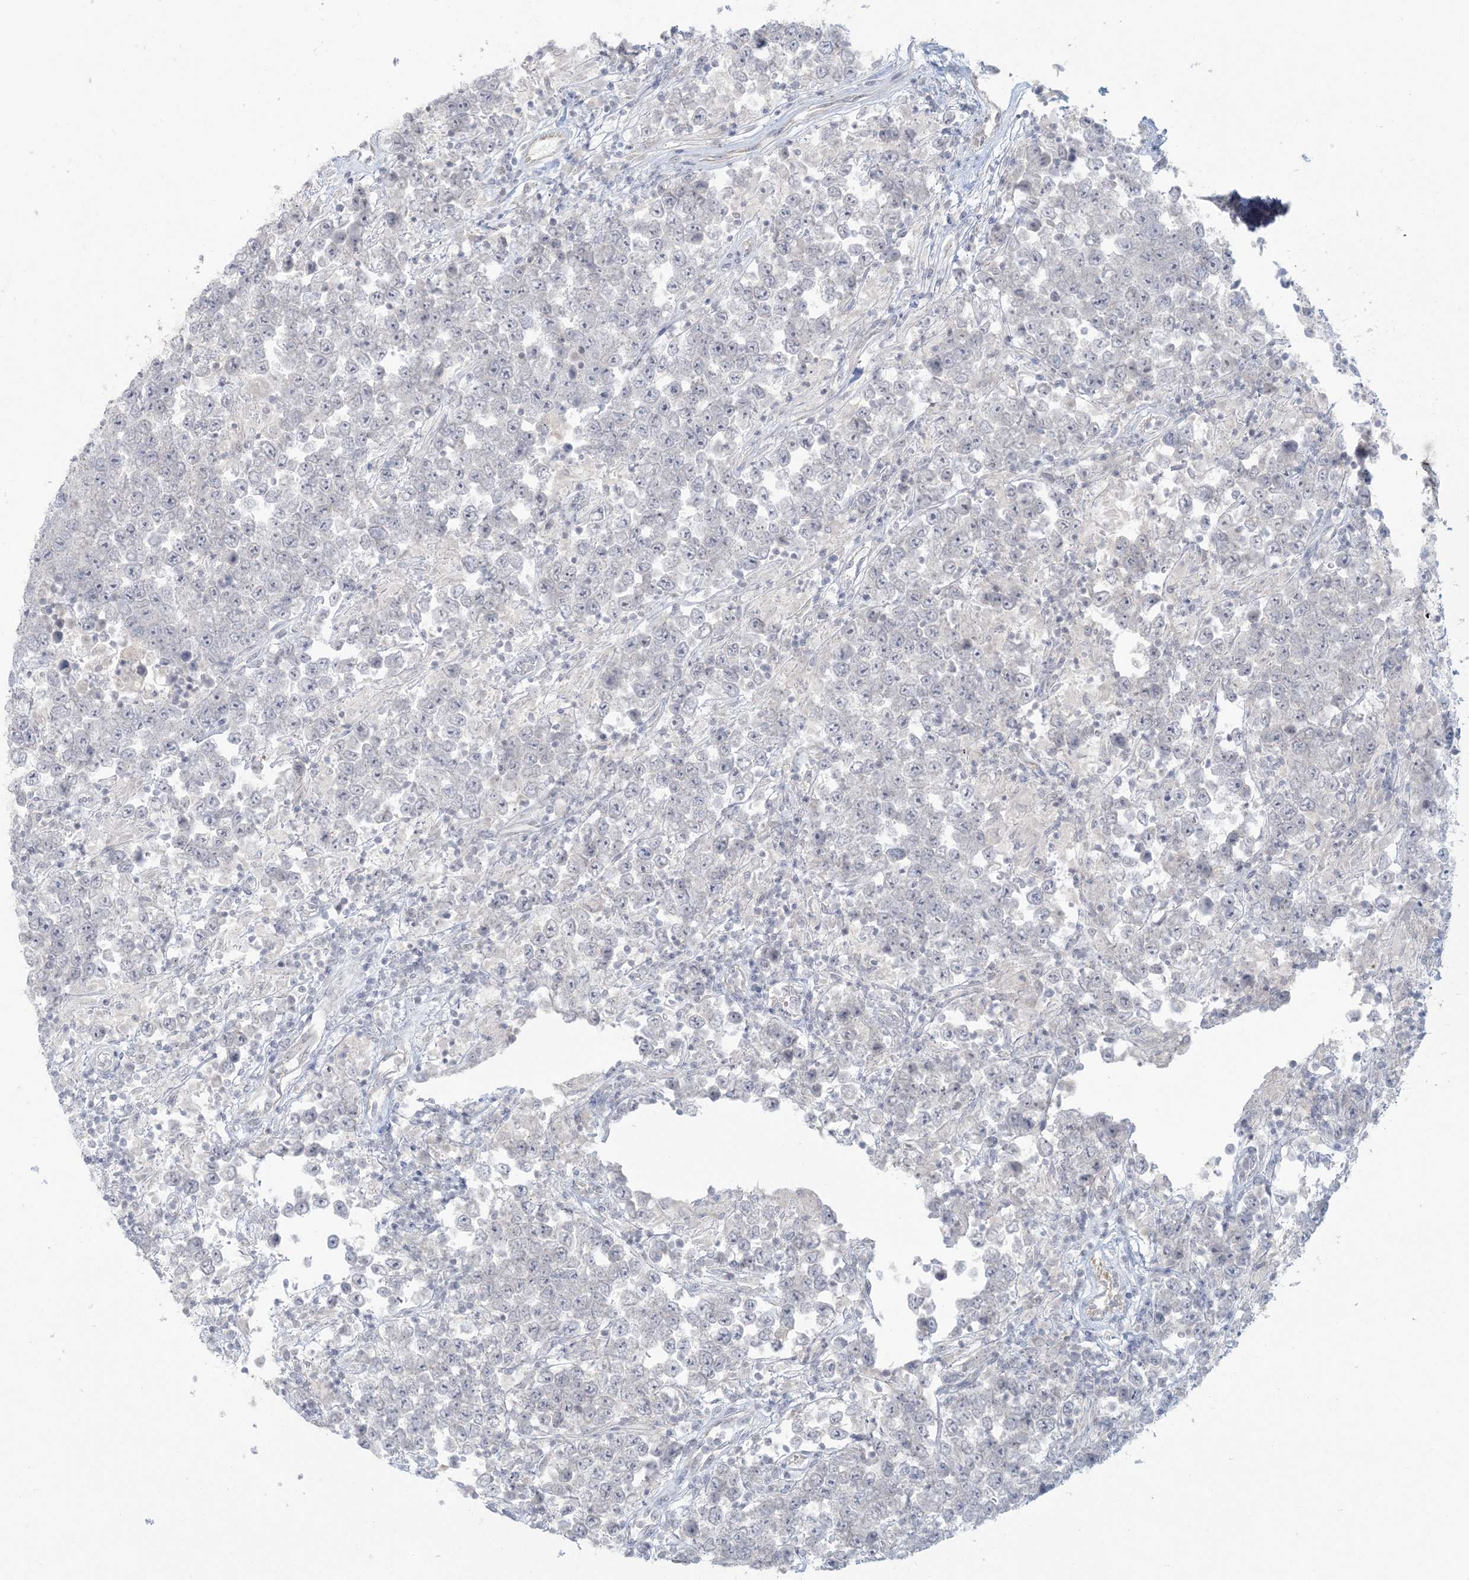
{"staining": {"intensity": "negative", "quantity": "none", "location": "none"}, "tissue": "testis cancer", "cell_type": "Tumor cells", "image_type": "cancer", "snomed": [{"axis": "morphology", "description": "Normal tissue, NOS"}, {"axis": "morphology", "description": "Urothelial carcinoma, High grade"}, {"axis": "morphology", "description": "Seminoma, NOS"}, {"axis": "morphology", "description": "Carcinoma, Embryonal, NOS"}, {"axis": "topography", "description": "Urinary bladder"}, {"axis": "topography", "description": "Testis"}], "caption": "There is no significant staining in tumor cells of testis embryonal carcinoma.", "gene": "NRBP2", "patient": {"sex": "male", "age": 41}}